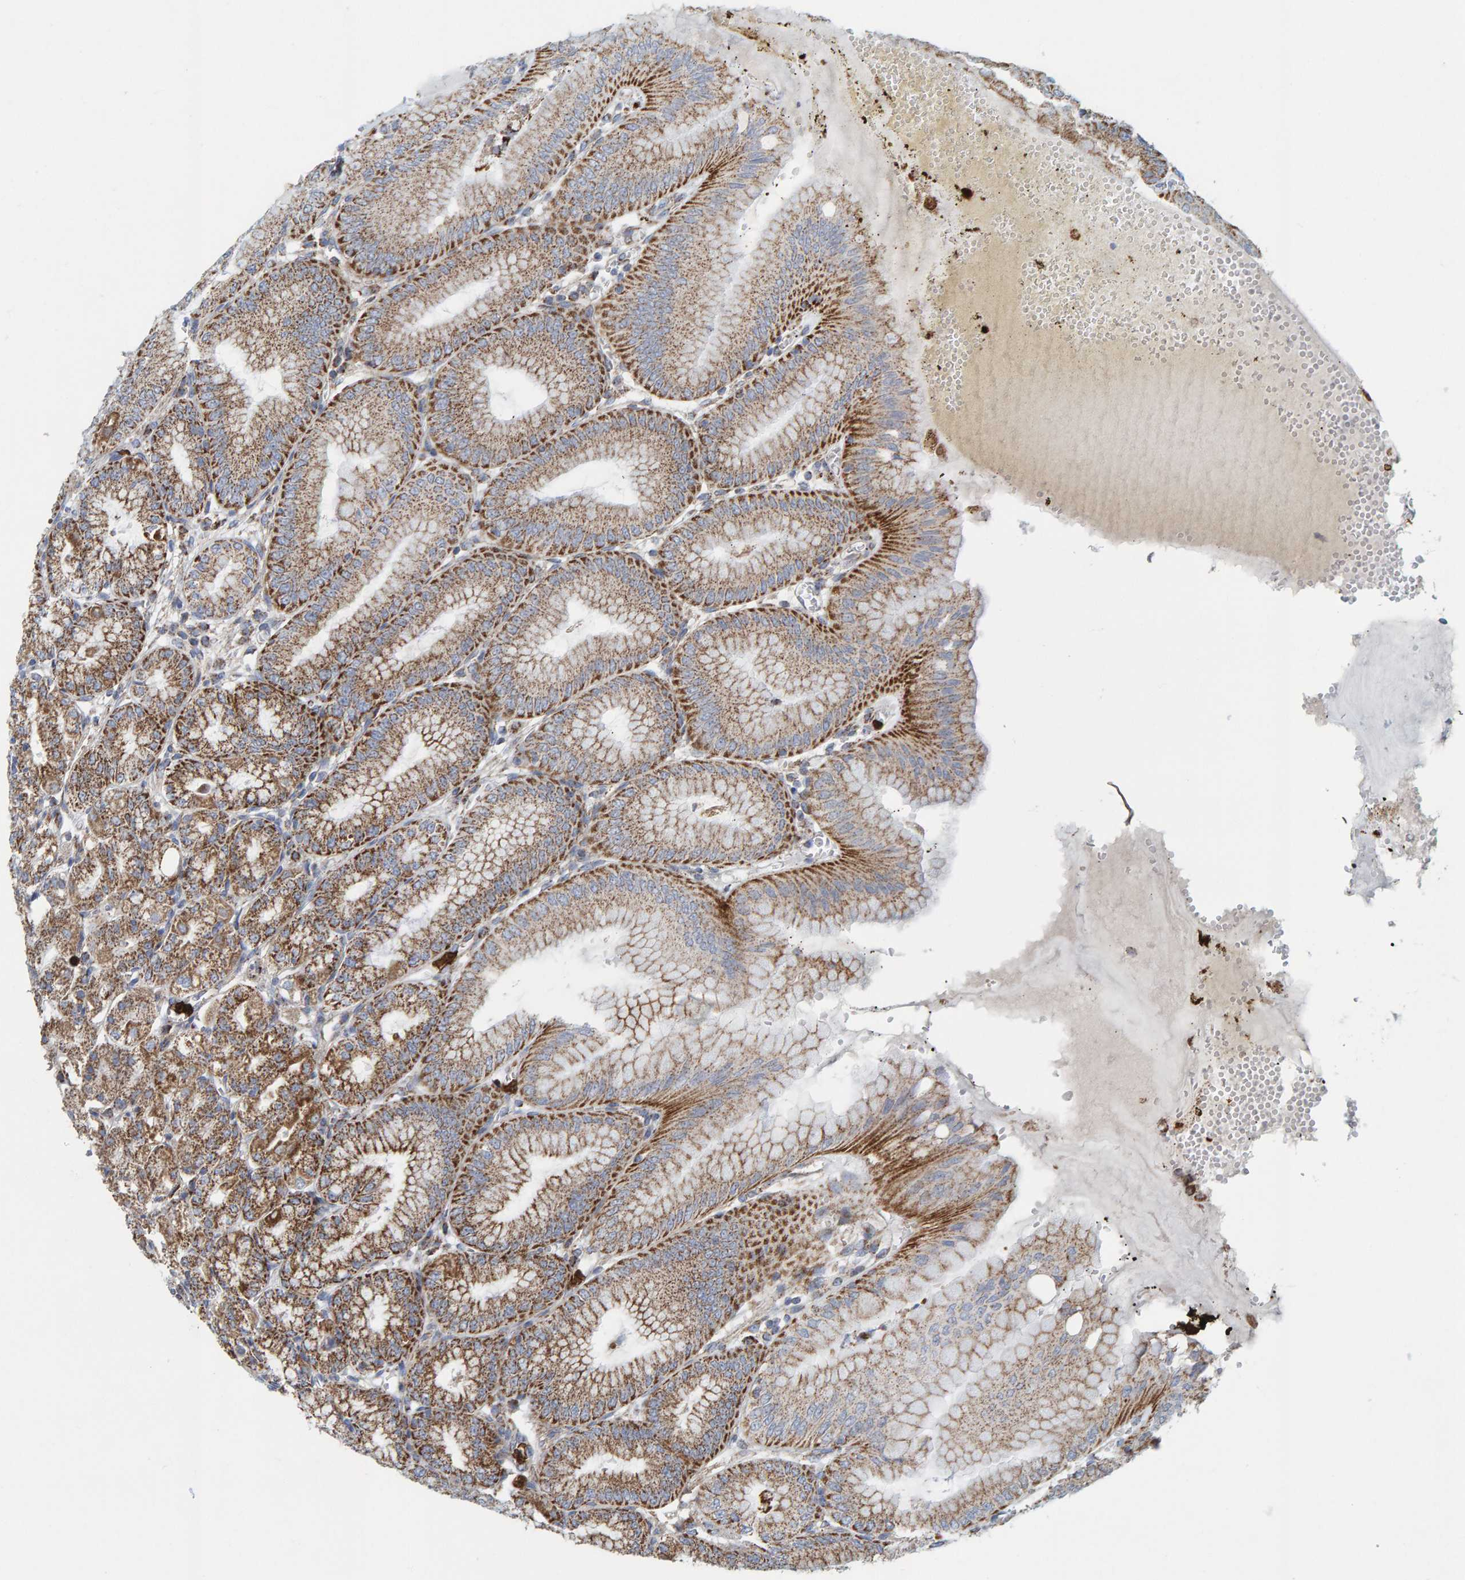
{"staining": {"intensity": "moderate", "quantity": ">75%", "location": "cytoplasmic/membranous"}, "tissue": "stomach", "cell_type": "Glandular cells", "image_type": "normal", "snomed": [{"axis": "morphology", "description": "Normal tissue, NOS"}, {"axis": "topography", "description": "Stomach, lower"}], "caption": "Immunohistochemistry micrograph of unremarkable stomach: stomach stained using immunohistochemistry displays medium levels of moderate protein expression localized specifically in the cytoplasmic/membranous of glandular cells, appearing as a cytoplasmic/membranous brown color.", "gene": "B9D1", "patient": {"sex": "male", "age": 71}}